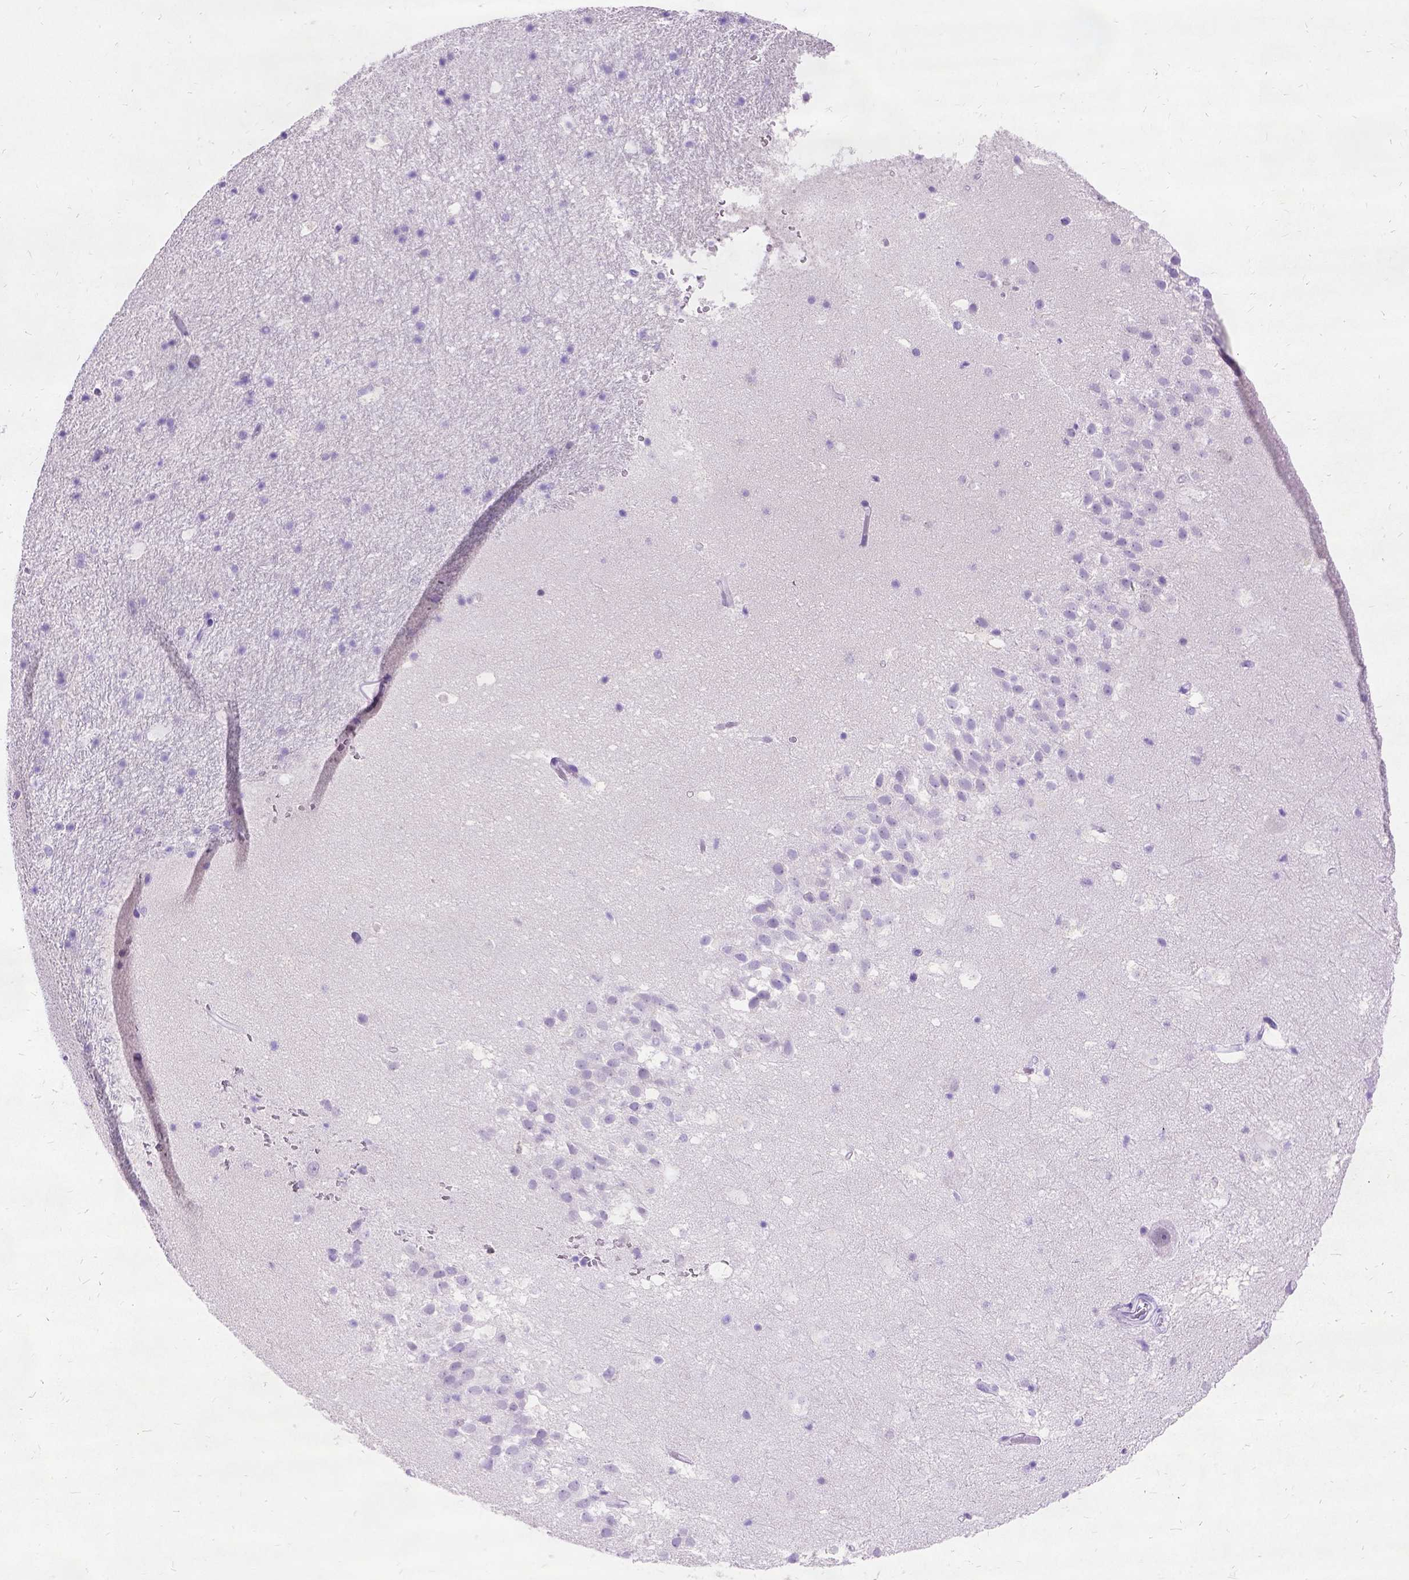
{"staining": {"intensity": "negative", "quantity": "none", "location": "none"}, "tissue": "hippocampus", "cell_type": "Glial cells", "image_type": "normal", "snomed": [{"axis": "morphology", "description": "Normal tissue, NOS"}, {"axis": "topography", "description": "Hippocampus"}], "caption": "Hippocampus stained for a protein using immunohistochemistry demonstrates no positivity glial cells.", "gene": "NEUROD4", "patient": {"sex": "male", "age": 26}}